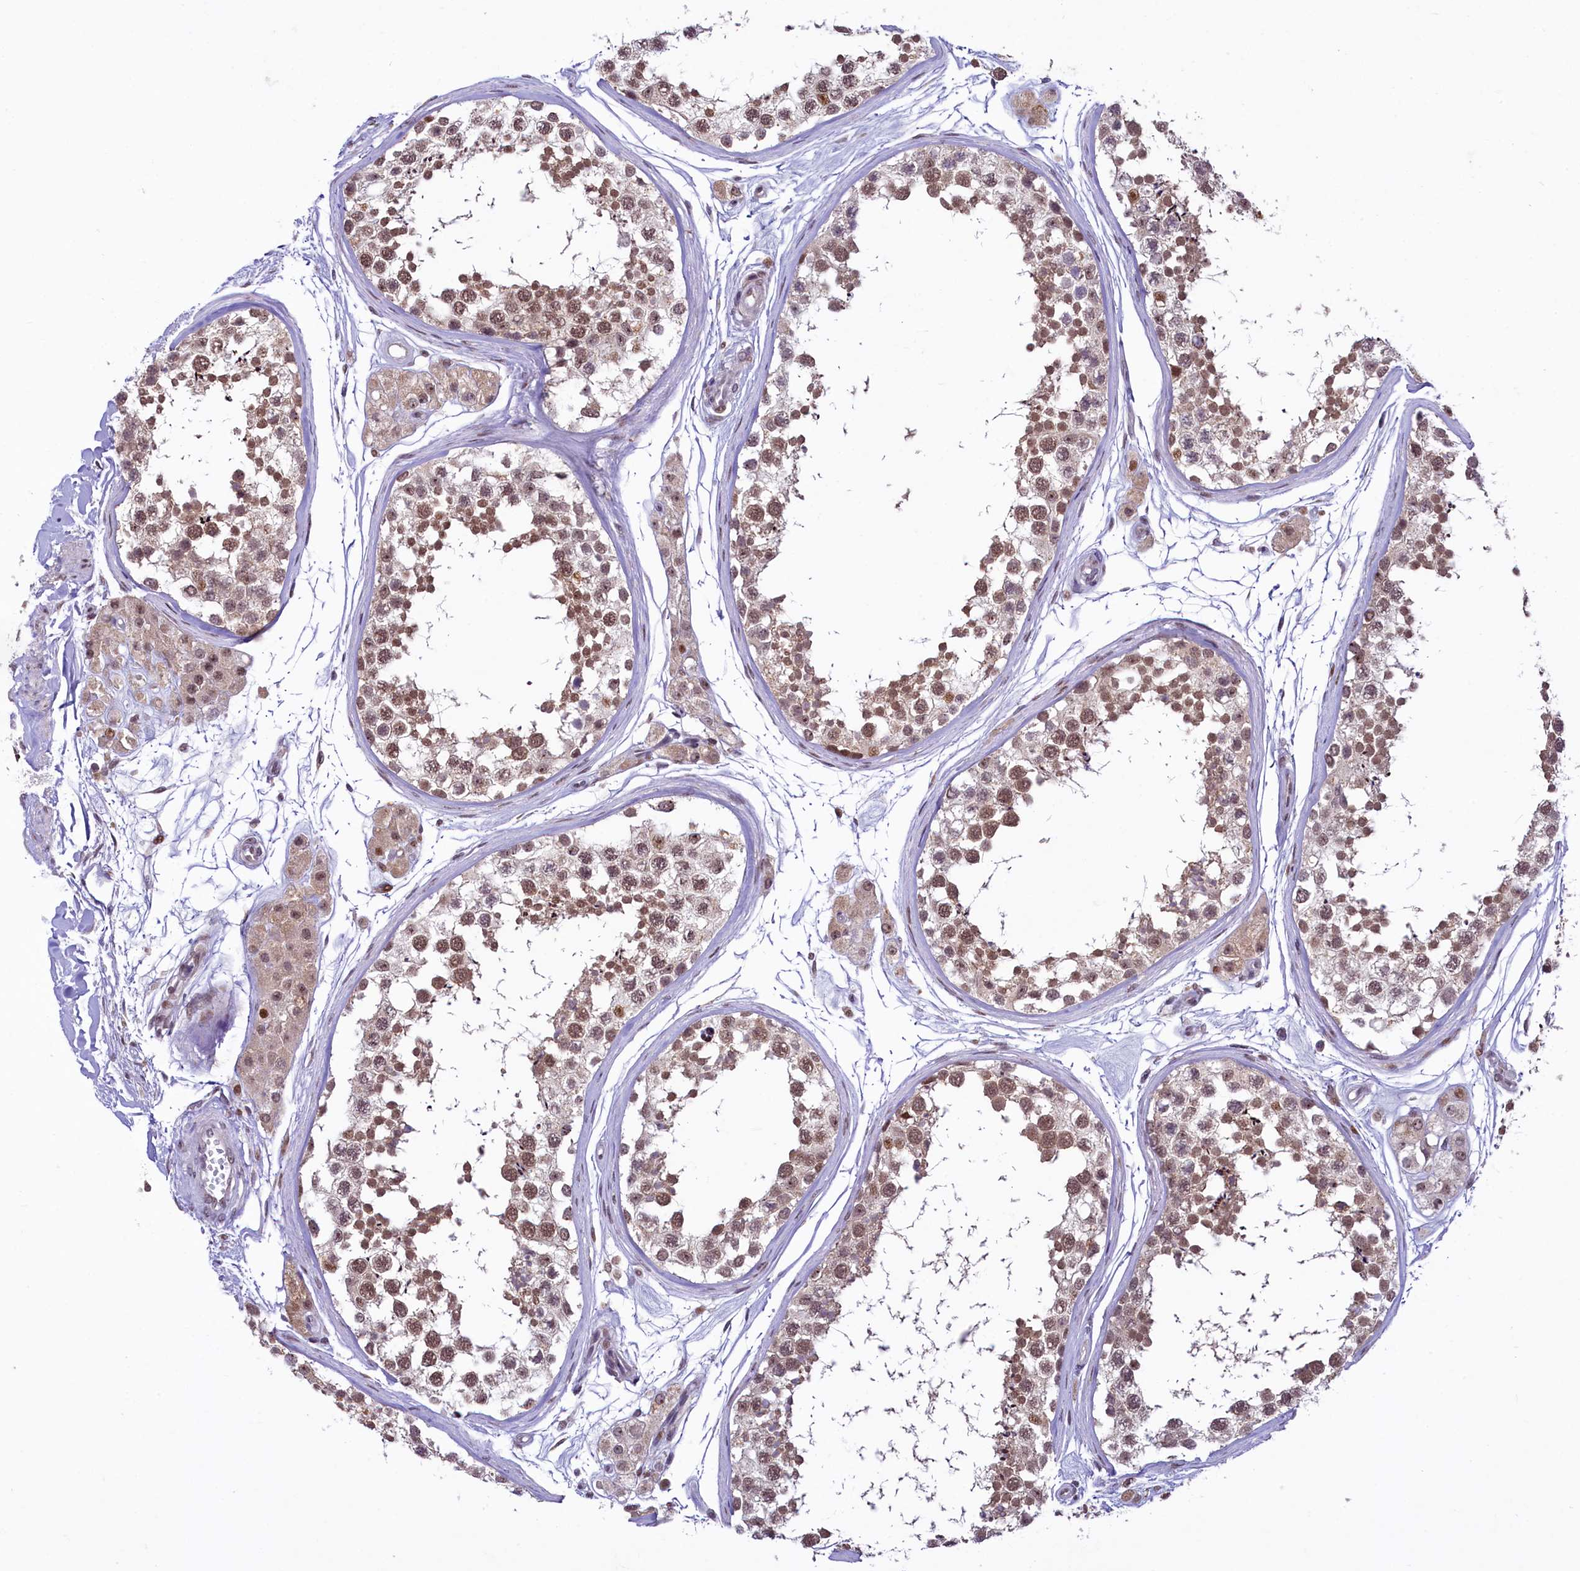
{"staining": {"intensity": "moderate", "quantity": "25%-75%", "location": "nuclear"}, "tissue": "testis", "cell_type": "Cells in seminiferous ducts", "image_type": "normal", "snomed": [{"axis": "morphology", "description": "Normal tissue, NOS"}, {"axis": "topography", "description": "Testis"}], "caption": "DAB immunohistochemical staining of normal testis reveals moderate nuclear protein positivity in about 25%-75% of cells in seminiferous ducts.", "gene": "ANKS3", "patient": {"sex": "male", "age": 56}}